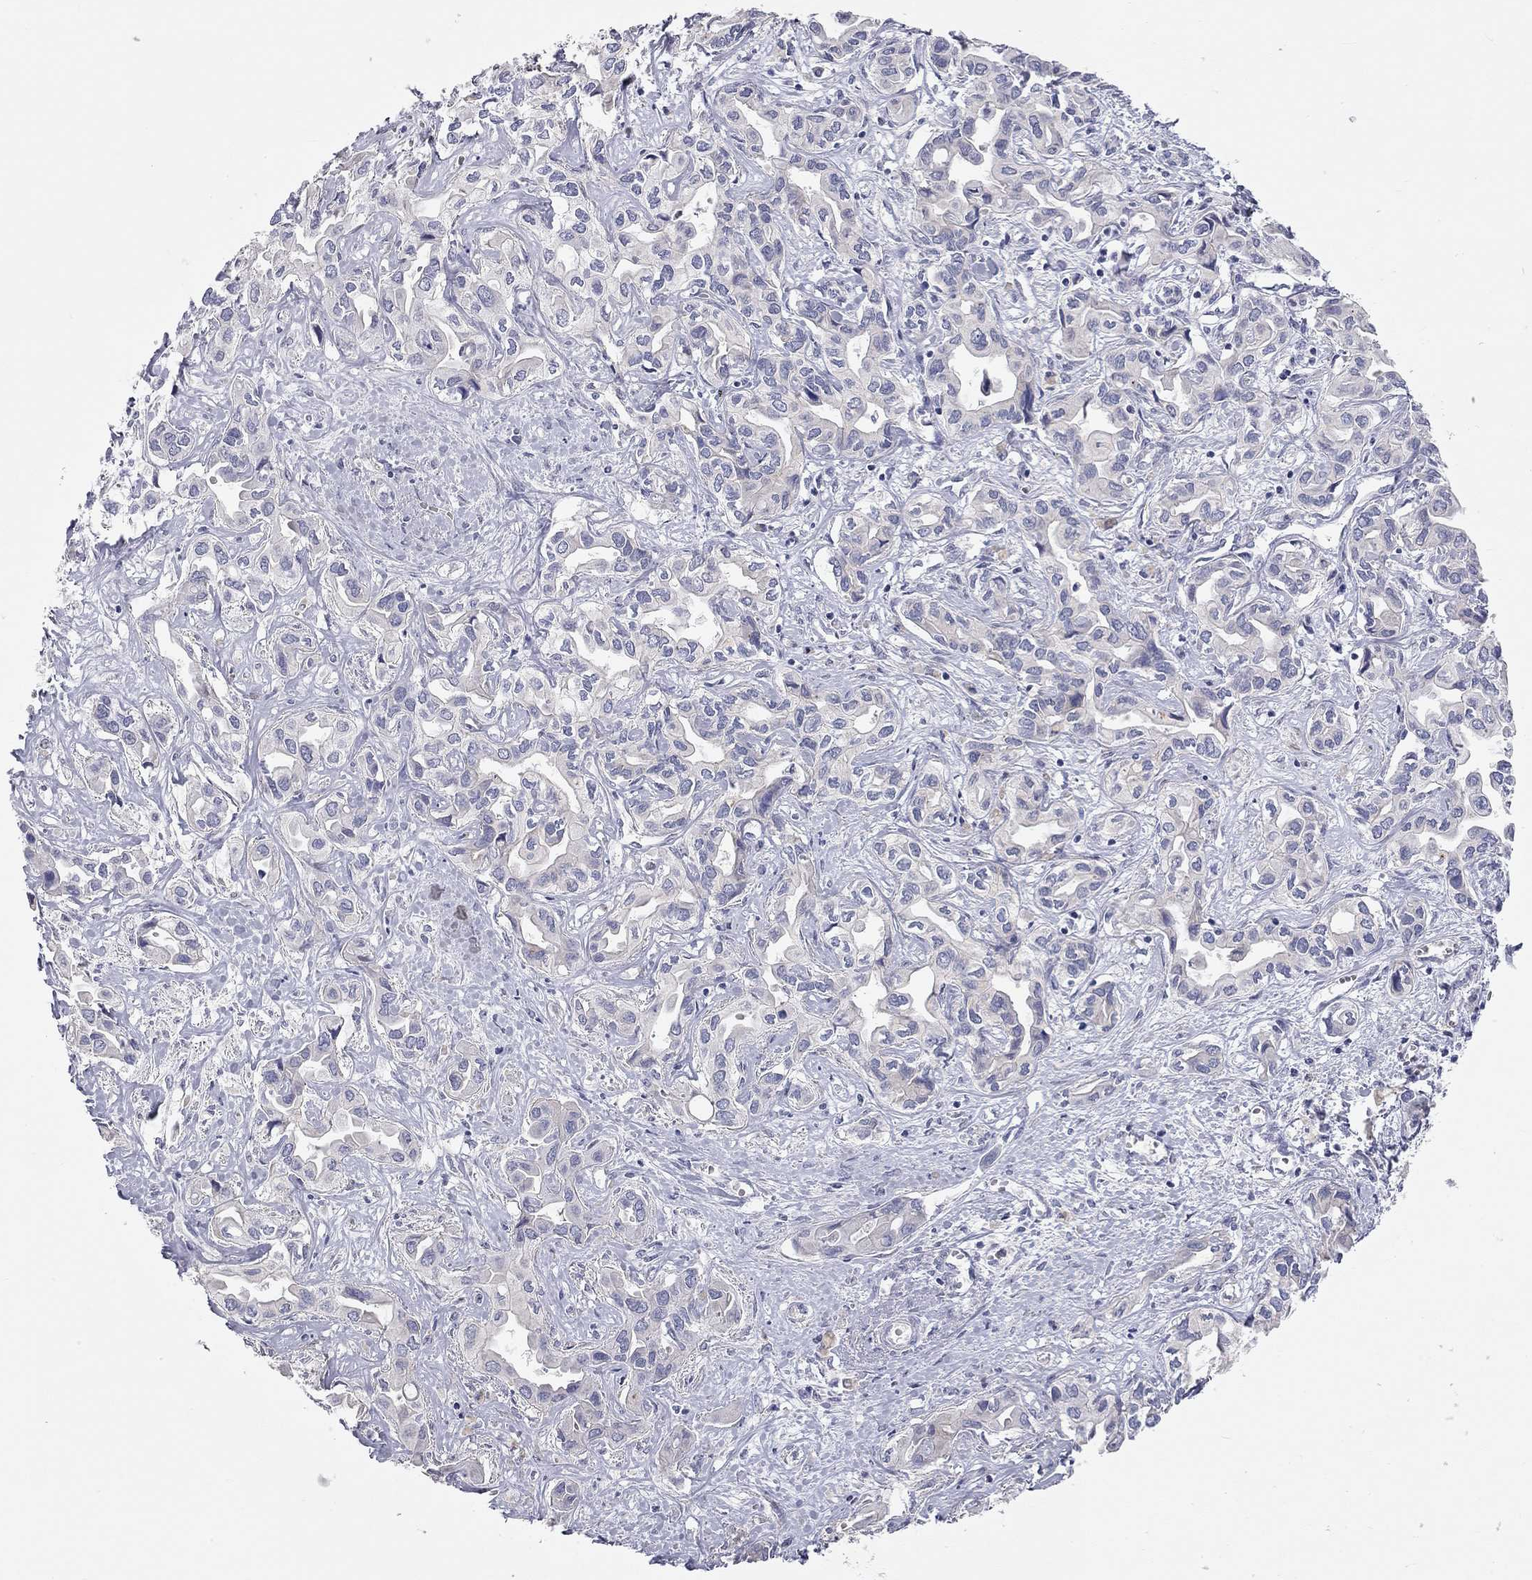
{"staining": {"intensity": "negative", "quantity": "none", "location": "none"}, "tissue": "liver cancer", "cell_type": "Tumor cells", "image_type": "cancer", "snomed": [{"axis": "morphology", "description": "Cholangiocarcinoma"}, {"axis": "topography", "description": "Liver"}], "caption": "Tumor cells show no significant protein positivity in liver cancer (cholangiocarcinoma).", "gene": "PAPSS2", "patient": {"sex": "female", "age": 64}}